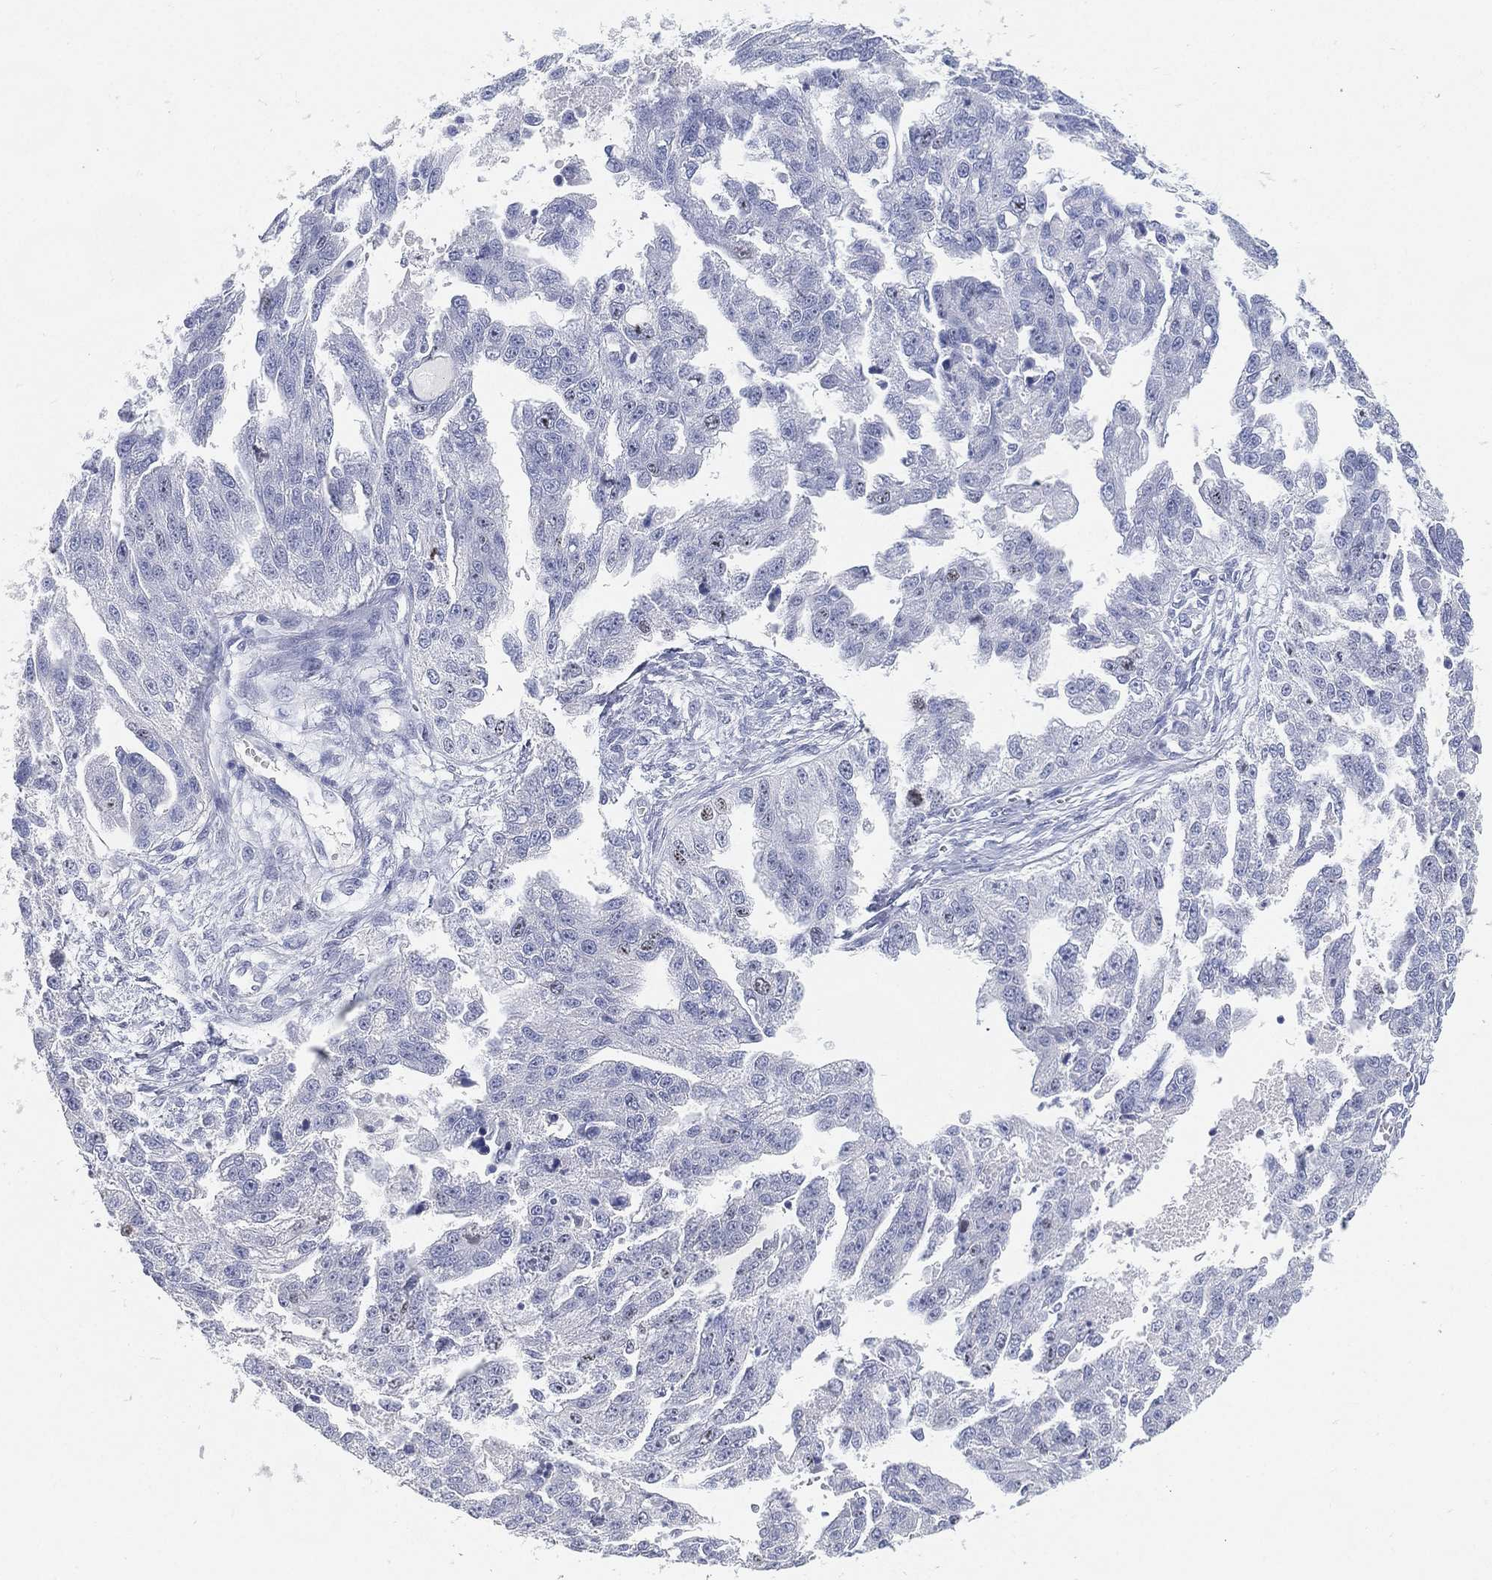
{"staining": {"intensity": "negative", "quantity": "none", "location": "none"}, "tissue": "ovarian cancer", "cell_type": "Tumor cells", "image_type": "cancer", "snomed": [{"axis": "morphology", "description": "Cystadenocarcinoma, serous, NOS"}, {"axis": "topography", "description": "Ovary"}], "caption": "The photomicrograph reveals no significant positivity in tumor cells of ovarian cancer (serous cystadenocarcinoma).", "gene": "FAM187B", "patient": {"sex": "female", "age": 58}}